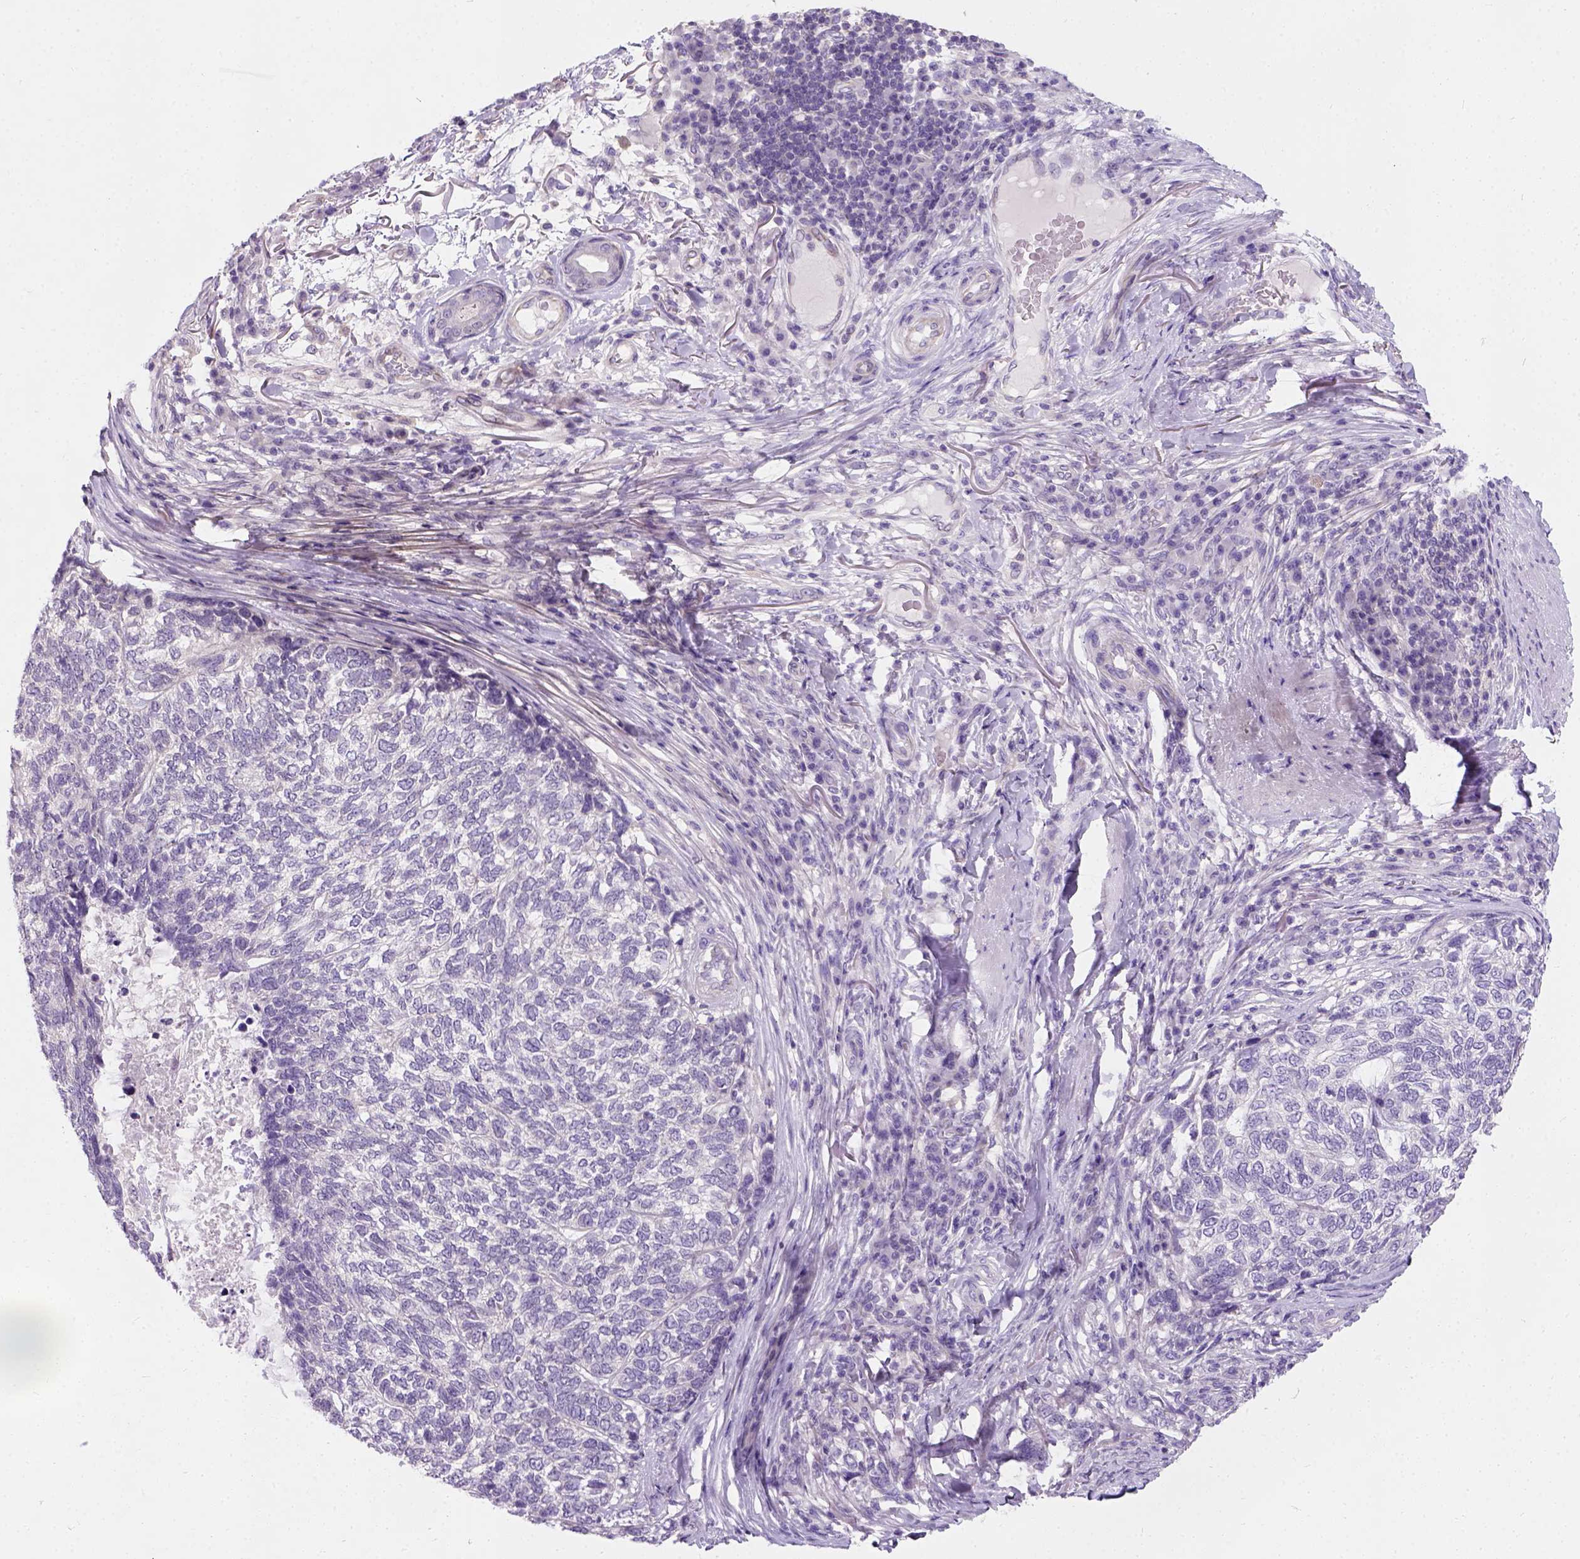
{"staining": {"intensity": "negative", "quantity": "none", "location": "none"}, "tissue": "skin cancer", "cell_type": "Tumor cells", "image_type": "cancer", "snomed": [{"axis": "morphology", "description": "Basal cell carcinoma"}, {"axis": "topography", "description": "Skin"}], "caption": "Basal cell carcinoma (skin) stained for a protein using IHC reveals no expression tumor cells.", "gene": "C20orf144", "patient": {"sex": "female", "age": 65}}